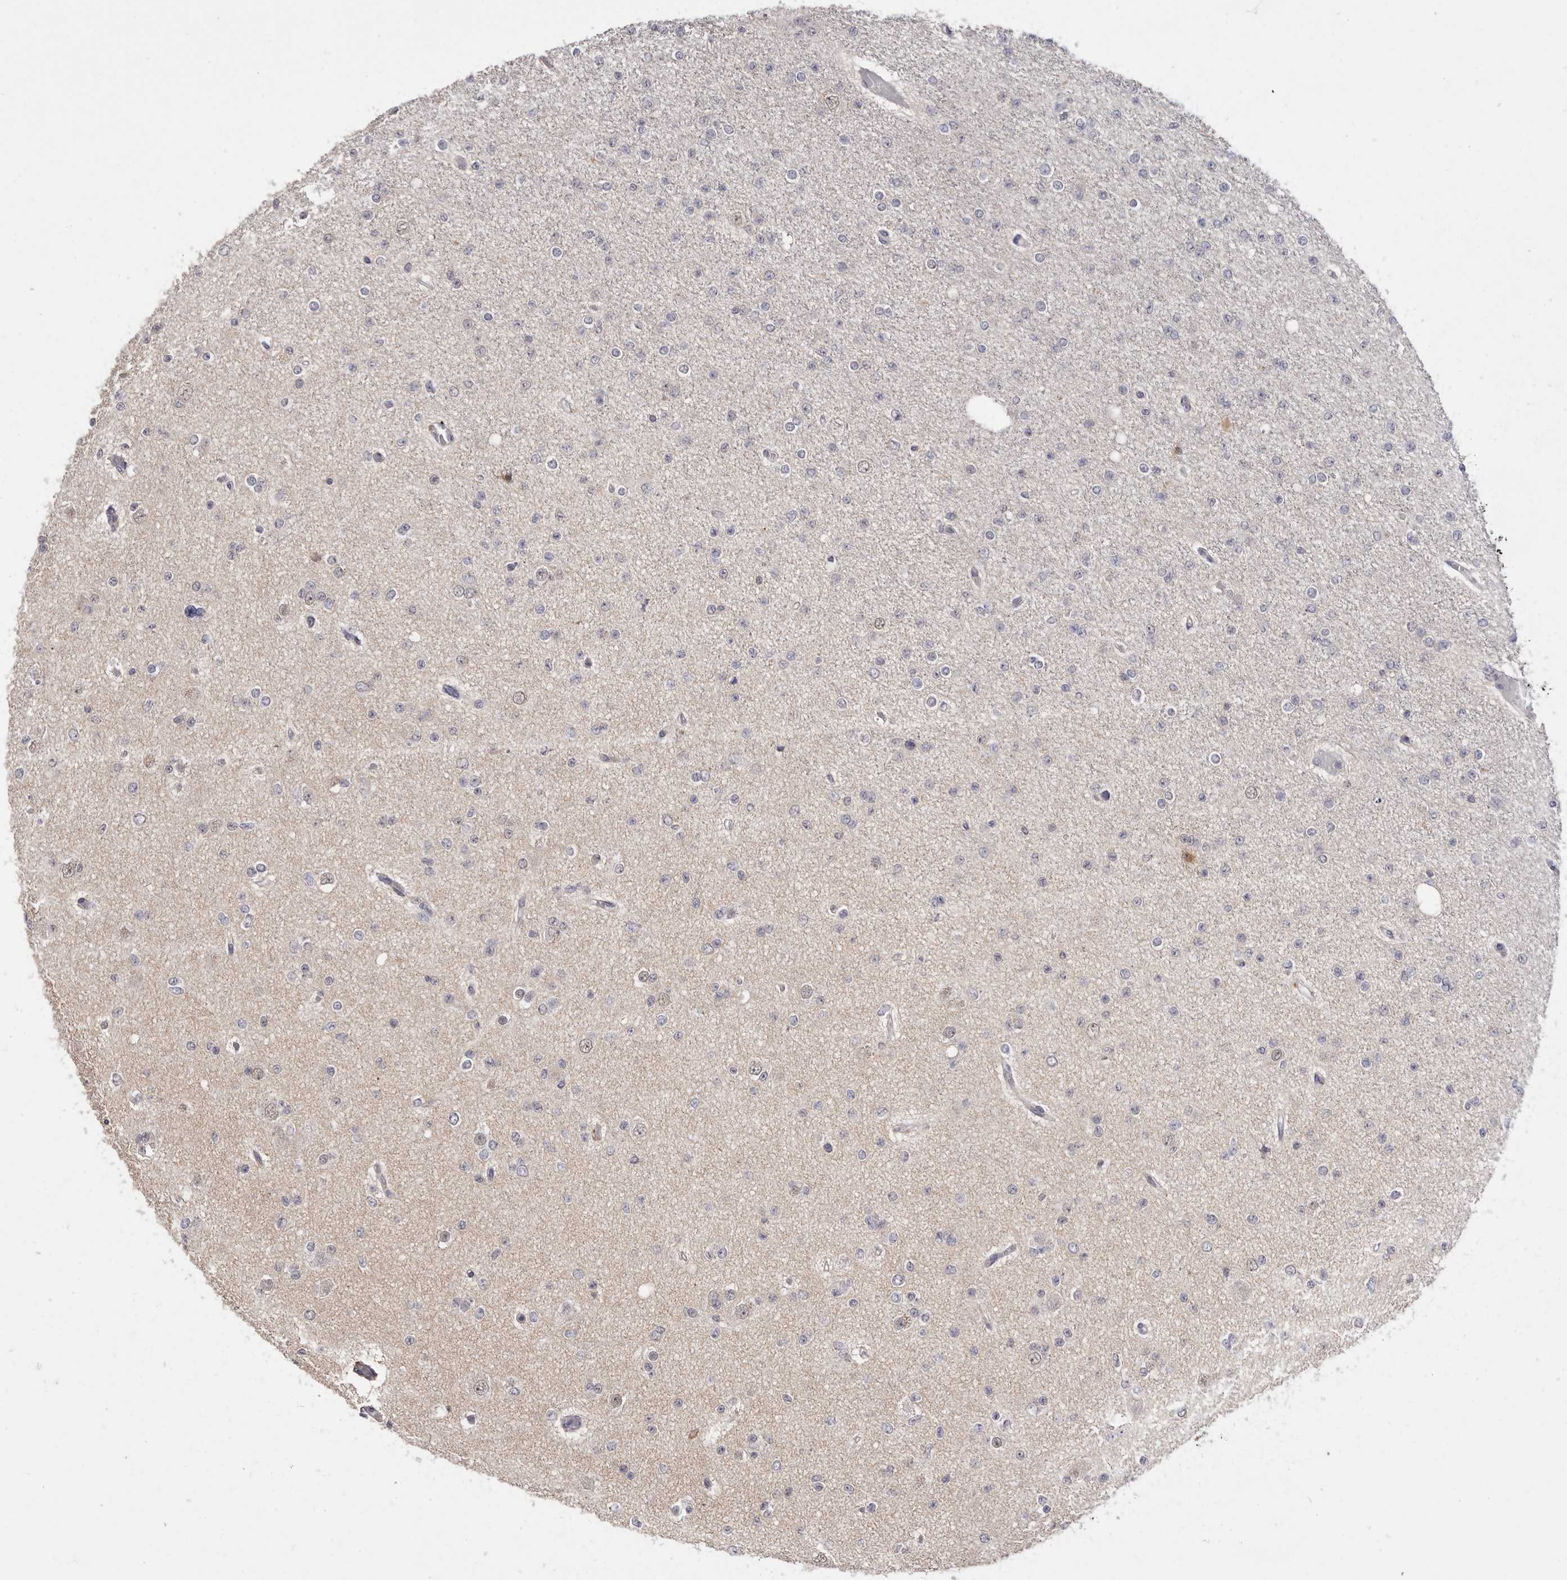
{"staining": {"intensity": "negative", "quantity": "none", "location": "none"}, "tissue": "glioma", "cell_type": "Tumor cells", "image_type": "cancer", "snomed": [{"axis": "morphology", "description": "Glioma, malignant, Low grade"}, {"axis": "topography", "description": "Brain"}], "caption": "An immunohistochemistry (IHC) image of malignant glioma (low-grade) is shown. There is no staining in tumor cells of malignant glioma (low-grade). (Brightfield microscopy of DAB IHC at high magnification).", "gene": "DOP1A", "patient": {"sex": "female", "age": 22}}